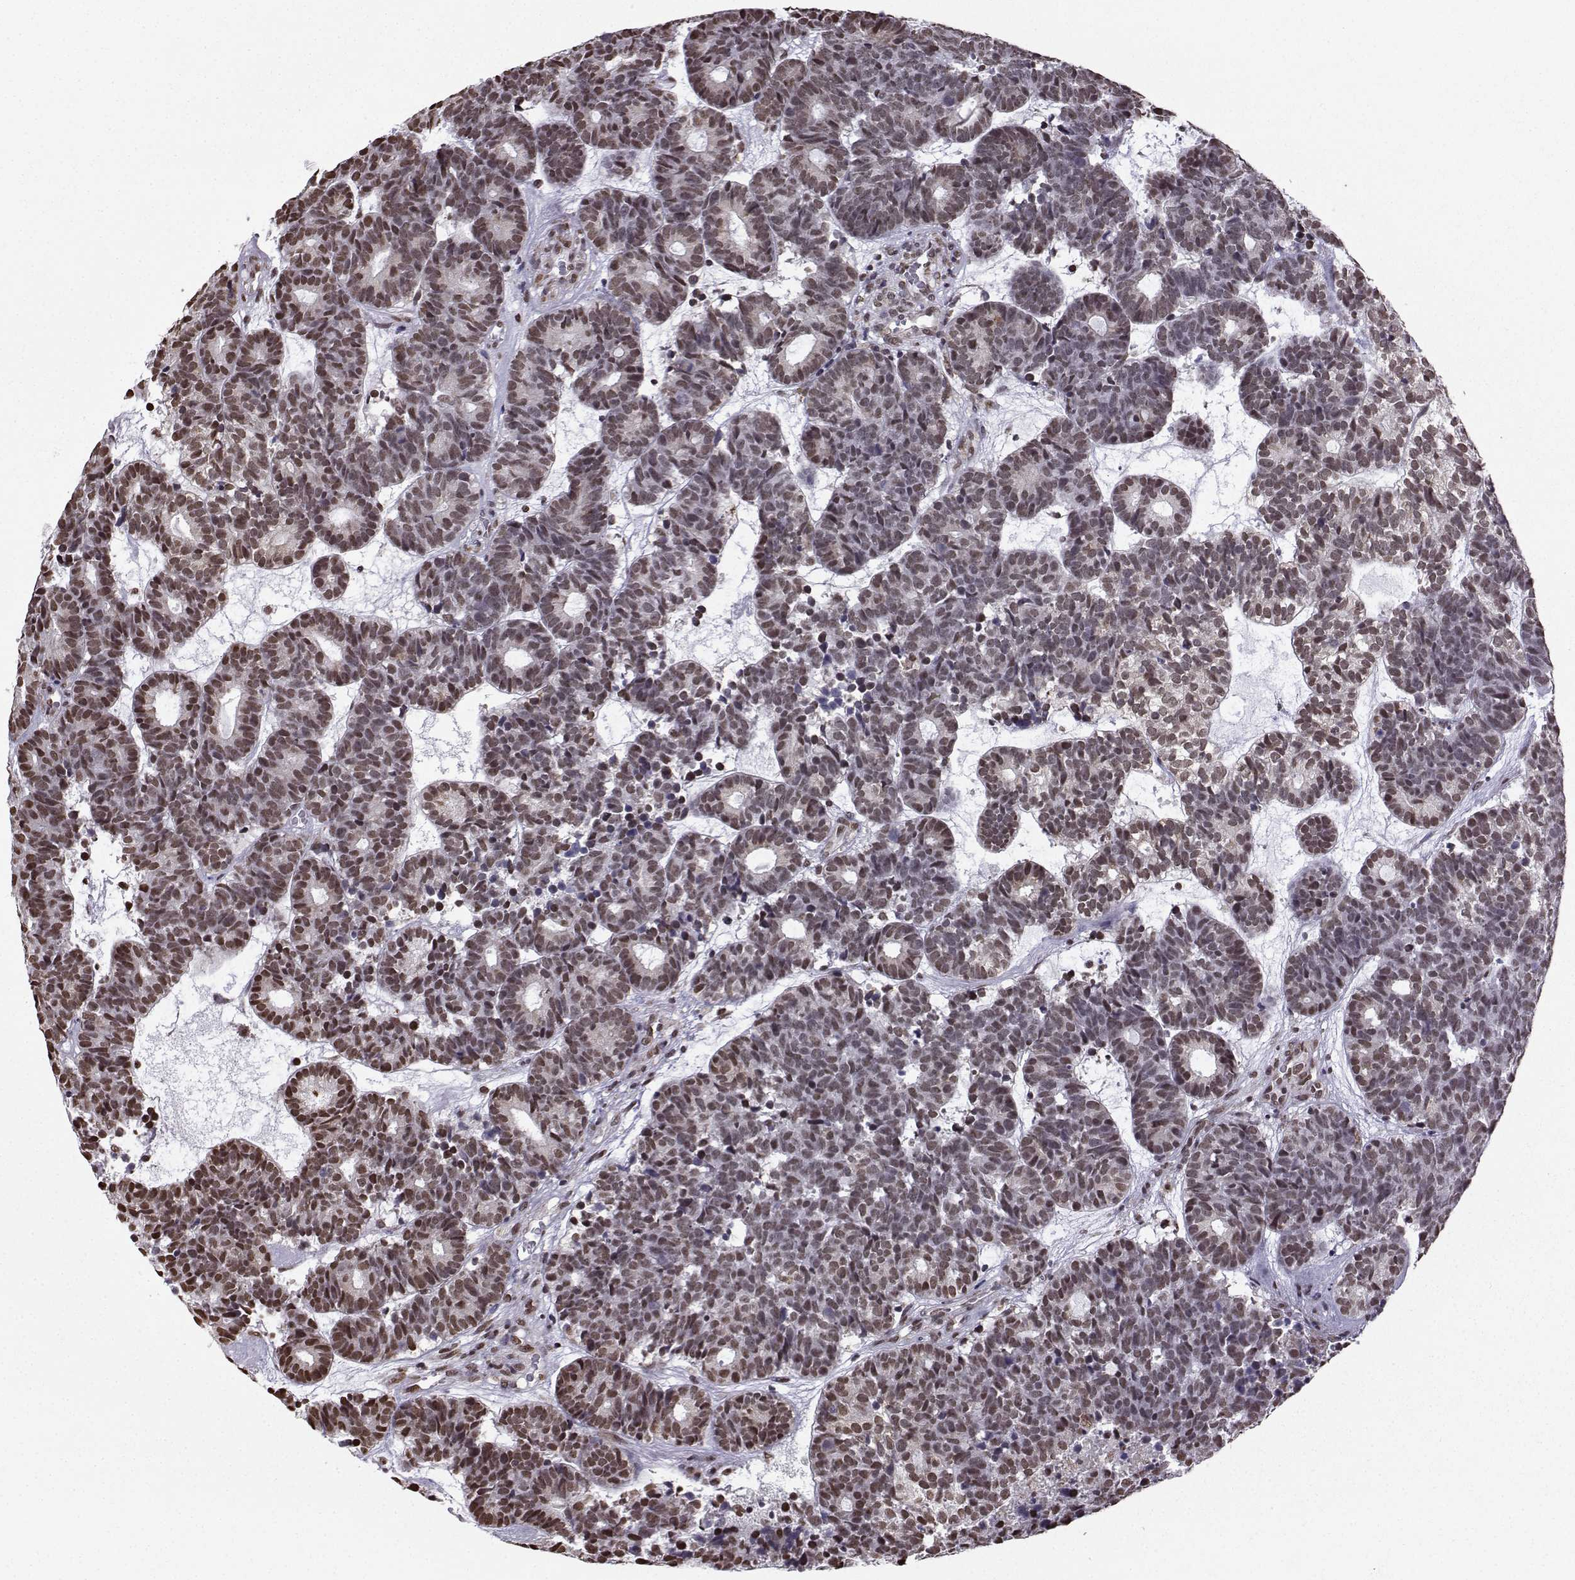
{"staining": {"intensity": "weak", "quantity": ">75%", "location": "nuclear"}, "tissue": "head and neck cancer", "cell_type": "Tumor cells", "image_type": "cancer", "snomed": [{"axis": "morphology", "description": "Adenocarcinoma, NOS"}, {"axis": "topography", "description": "Head-Neck"}], "caption": "Head and neck cancer (adenocarcinoma) stained with a brown dye exhibits weak nuclear positive positivity in approximately >75% of tumor cells.", "gene": "EZH1", "patient": {"sex": "female", "age": 81}}